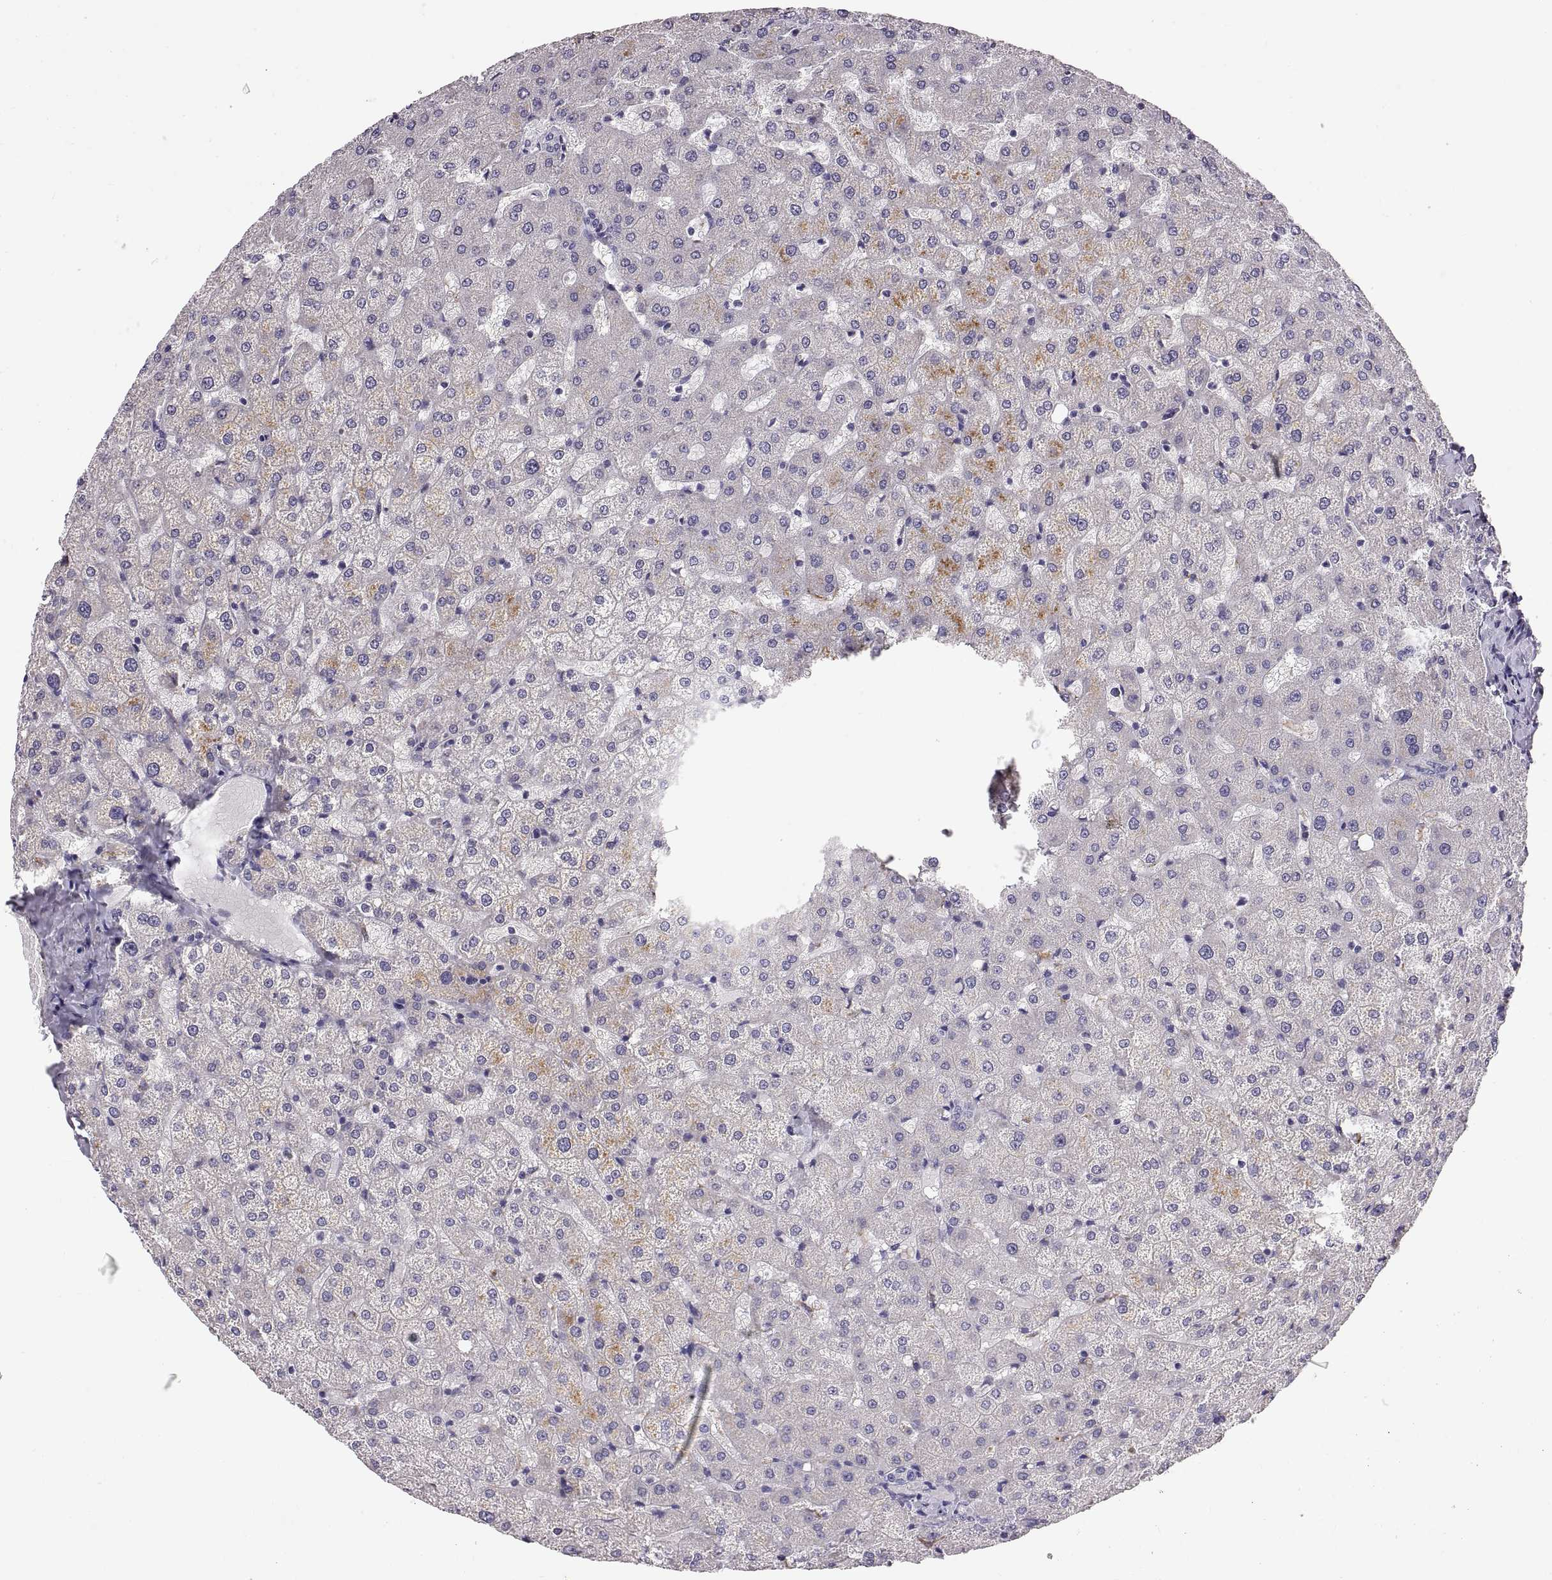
{"staining": {"intensity": "negative", "quantity": "none", "location": "none"}, "tissue": "liver", "cell_type": "Cholangiocytes", "image_type": "normal", "snomed": [{"axis": "morphology", "description": "Normal tissue, NOS"}, {"axis": "topography", "description": "Liver"}], "caption": "This is an immunohistochemistry photomicrograph of benign human liver. There is no expression in cholangiocytes.", "gene": "ADAM32", "patient": {"sex": "female", "age": 50}}